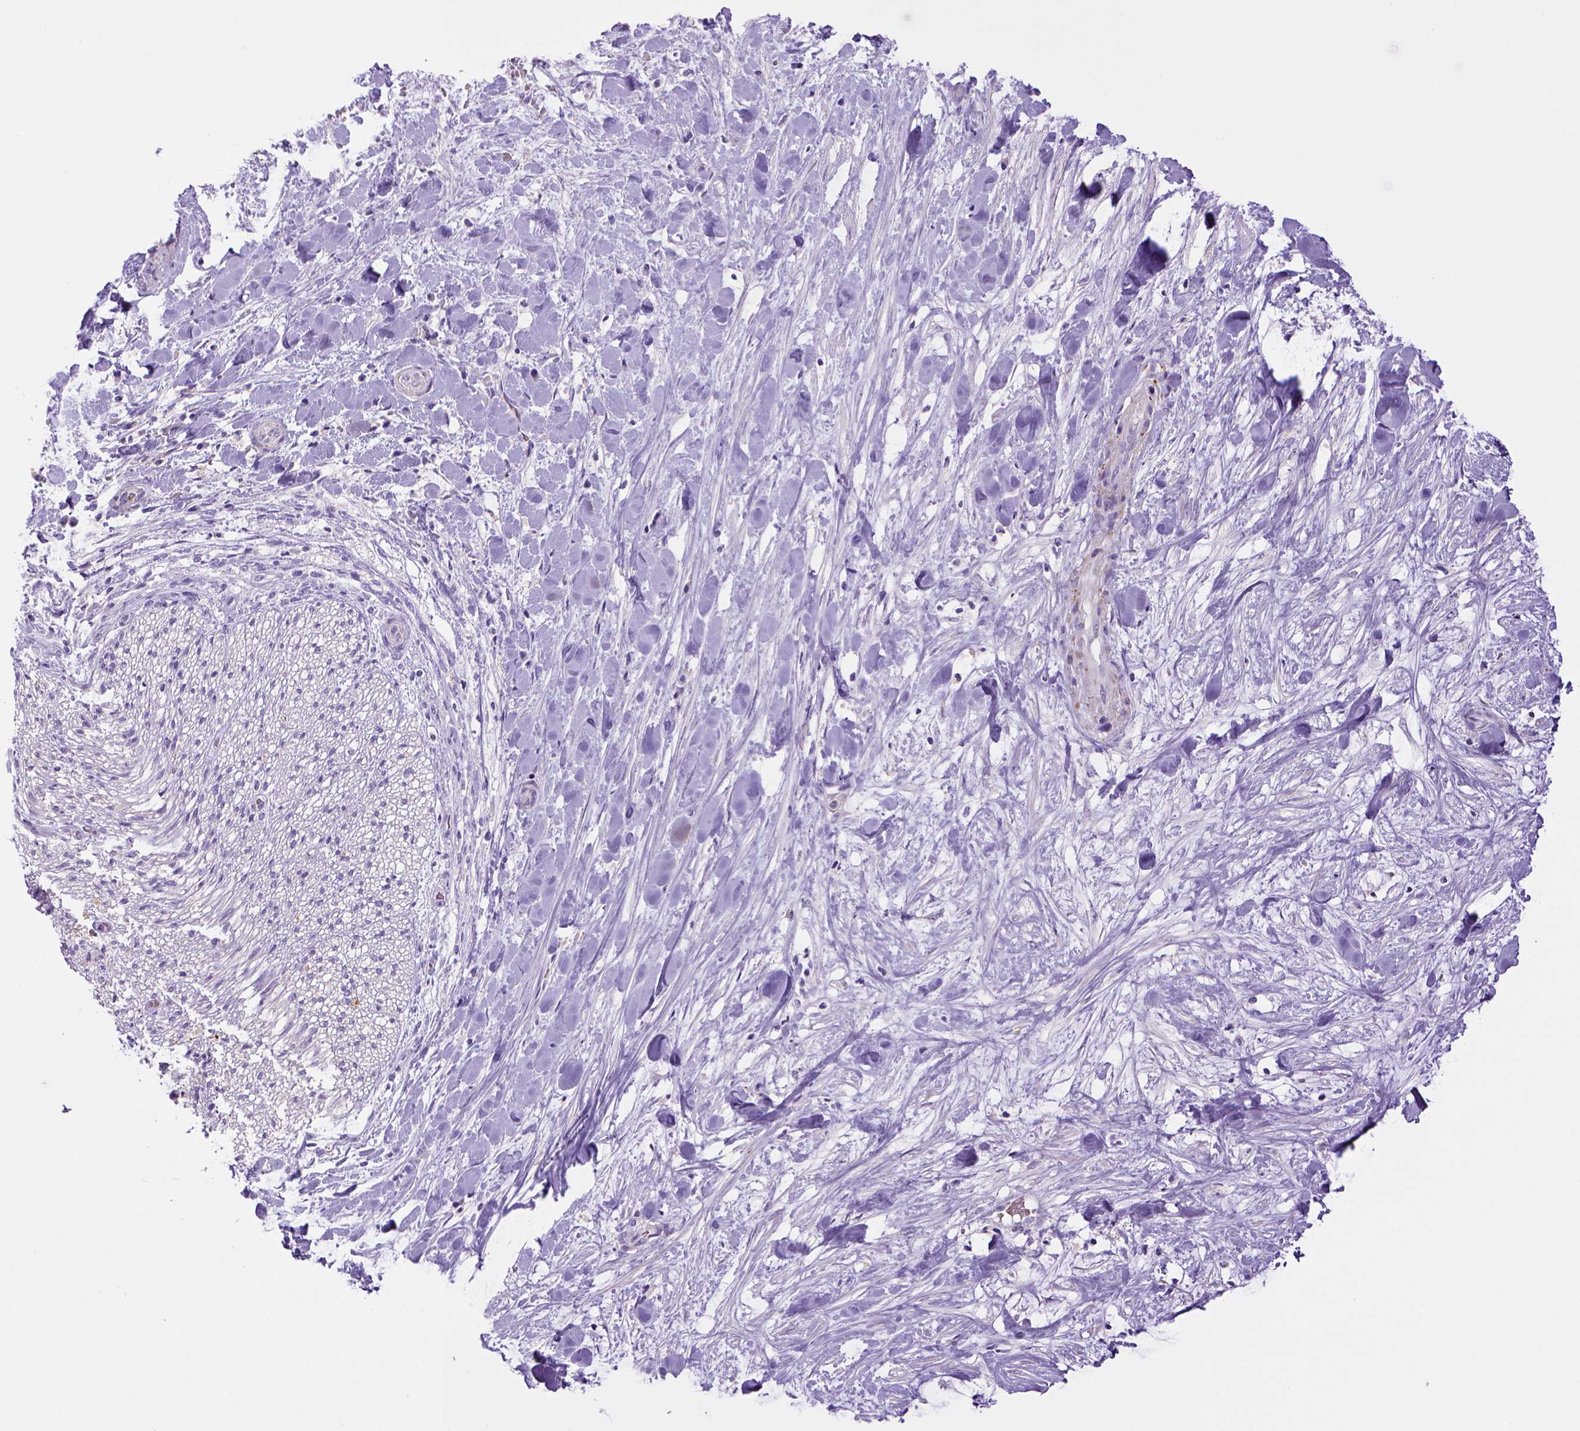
{"staining": {"intensity": "negative", "quantity": "none", "location": "none"}, "tissue": "liver cancer", "cell_type": "Tumor cells", "image_type": "cancer", "snomed": [{"axis": "morphology", "description": "Cholangiocarcinoma"}, {"axis": "topography", "description": "Liver"}], "caption": "An image of human liver cholangiocarcinoma is negative for staining in tumor cells.", "gene": "BAAT", "patient": {"sex": "female", "age": 73}}